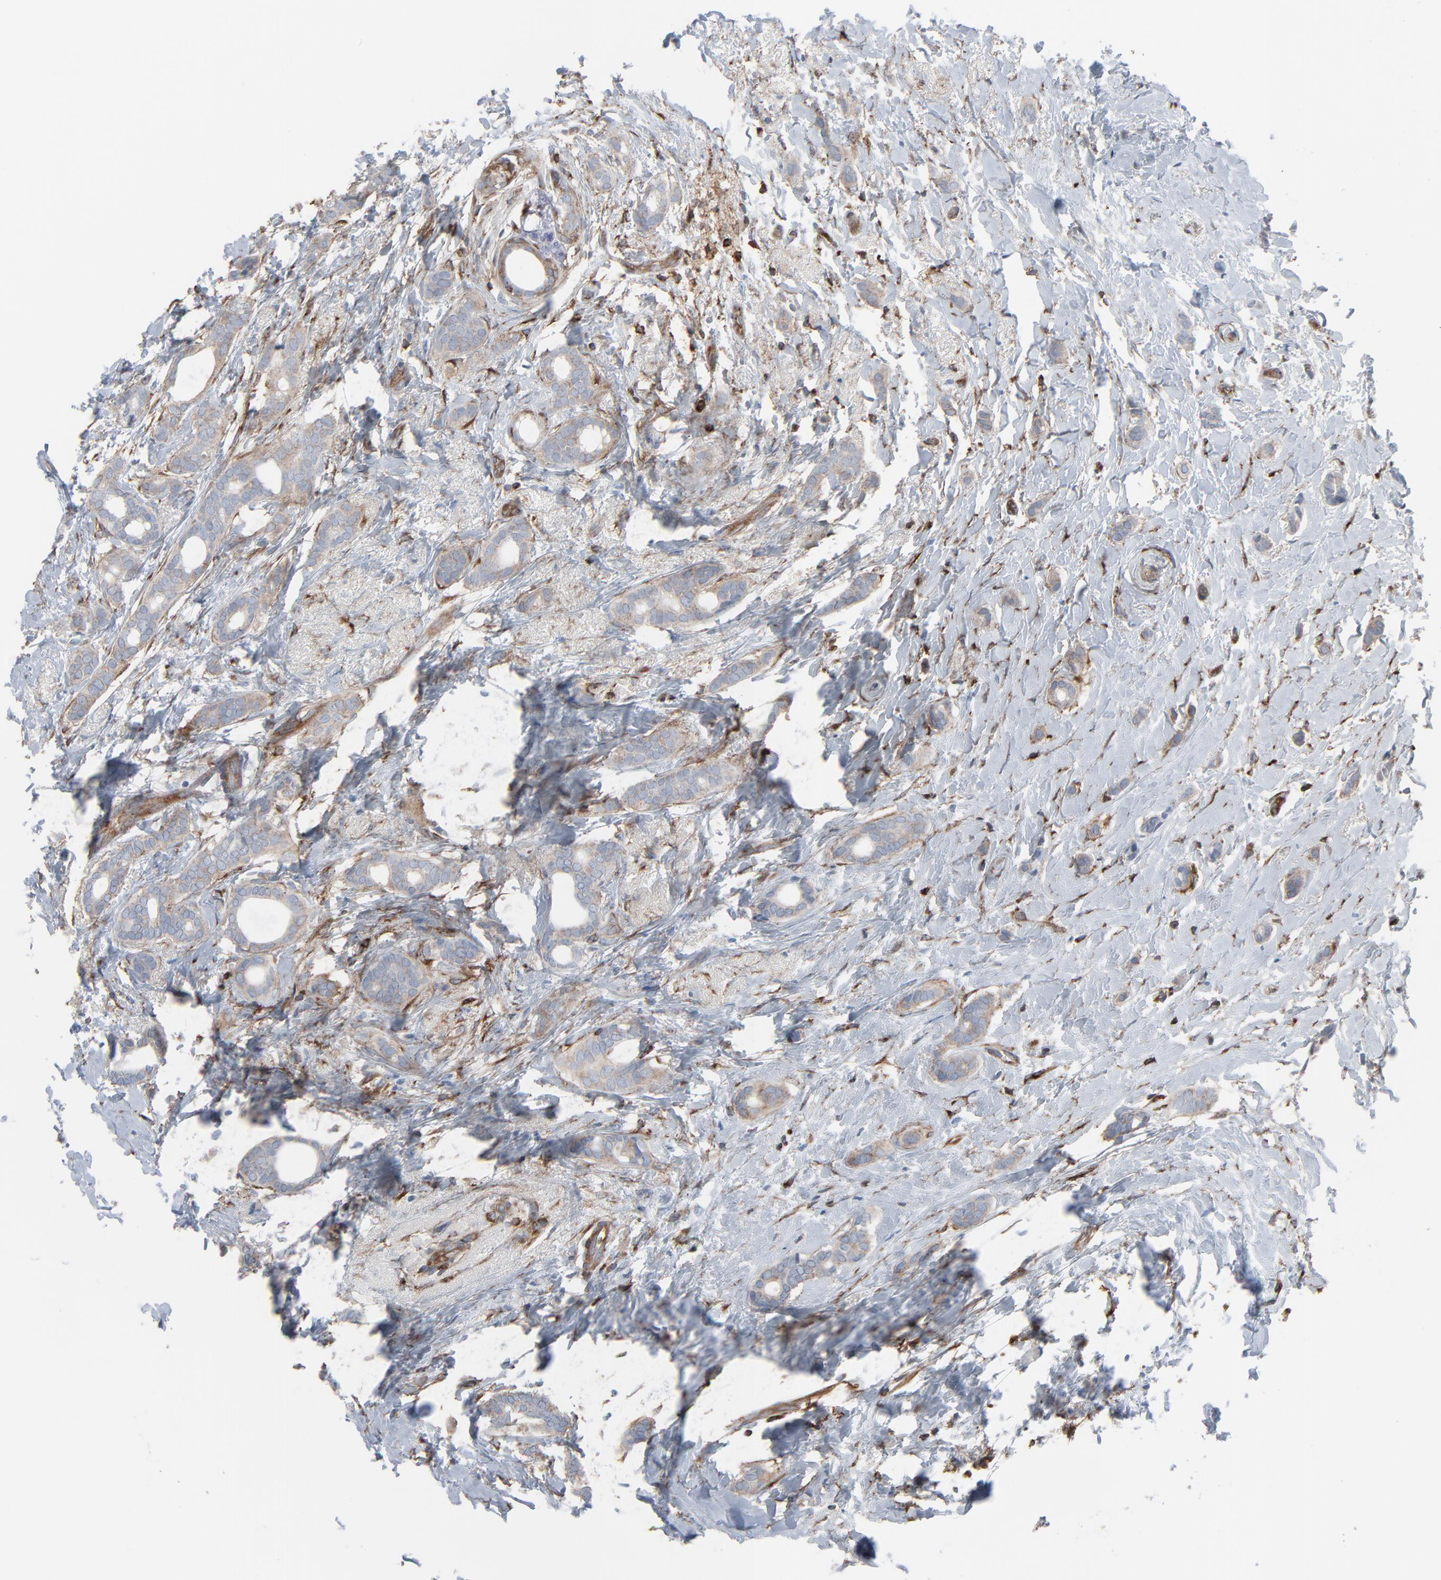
{"staining": {"intensity": "weak", "quantity": ">75%", "location": "cytoplasmic/membranous"}, "tissue": "breast cancer", "cell_type": "Tumor cells", "image_type": "cancer", "snomed": [{"axis": "morphology", "description": "Duct carcinoma"}, {"axis": "topography", "description": "Breast"}], "caption": "Protein expression analysis of human breast cancer (invasive ductal carcinoma) reveals weak cytoplasmic/membranous staining in approximately >75% of tumor cells. (DAB (3,3'-diaminobenzidine) IHC with brightfield microscopy, high magnification).", "gene": "OPTN", "patient": {"sex": "female", "age": 54}}